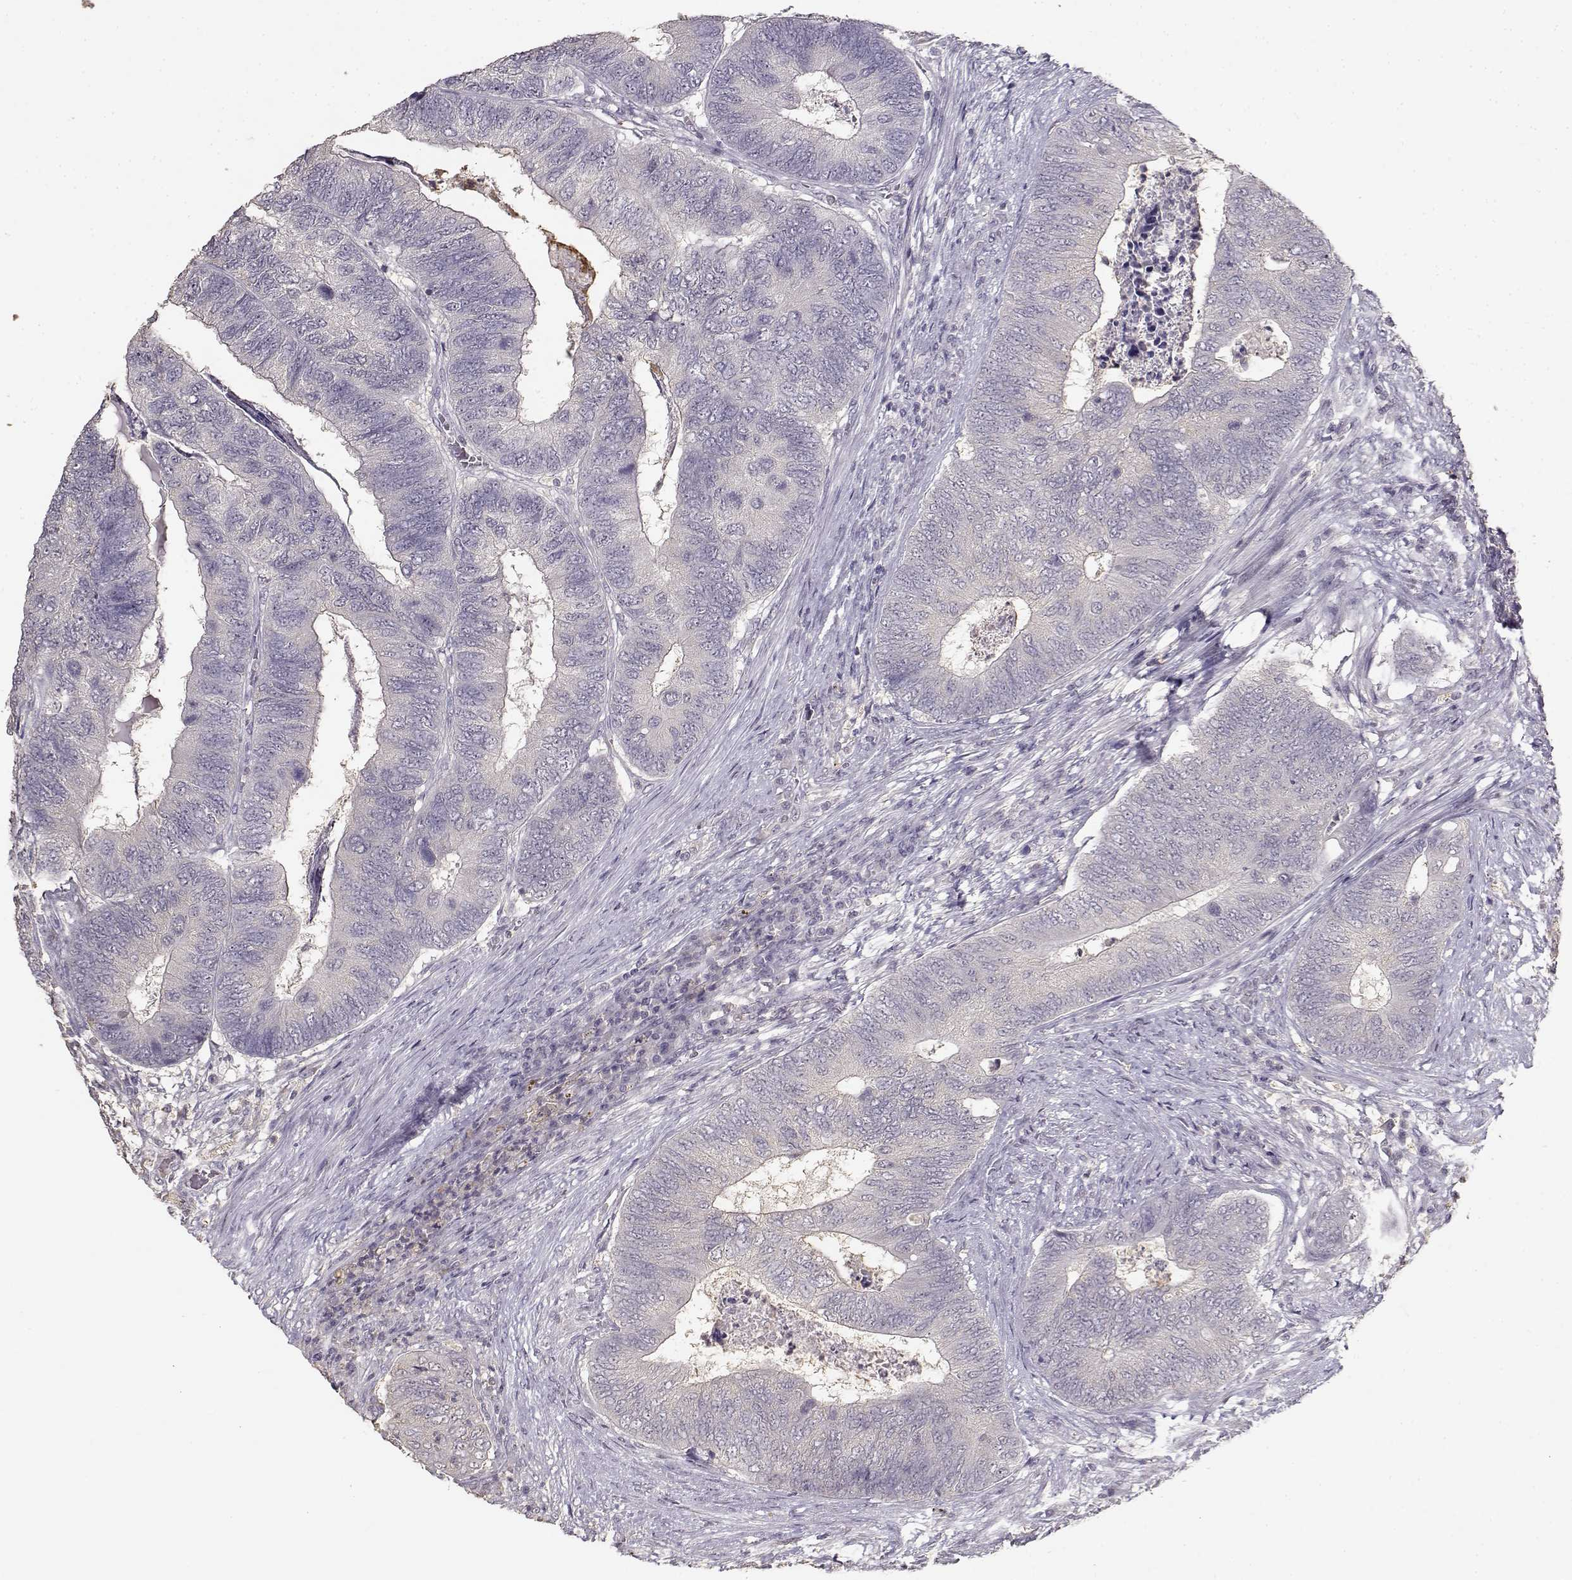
{"staining": {"intensity": "negative", "quantity": "none", "location": "none"}, "tissue": "colorectal cancer", "cell_type": "Tumor cells", "image_type": "cancer", "snomed": [{"axis": "morphology", "description": "Adenocarcinoma, NOS"}, {"axis": "topography", "description": "Colon"}], "caption": "Human colorectal adenocarcinoma stained for a protein using immunohistochemistry exhibits no expression in tumor cells.", "gene": "UROC1", "patient": {"sex": "female", "age": 67}}